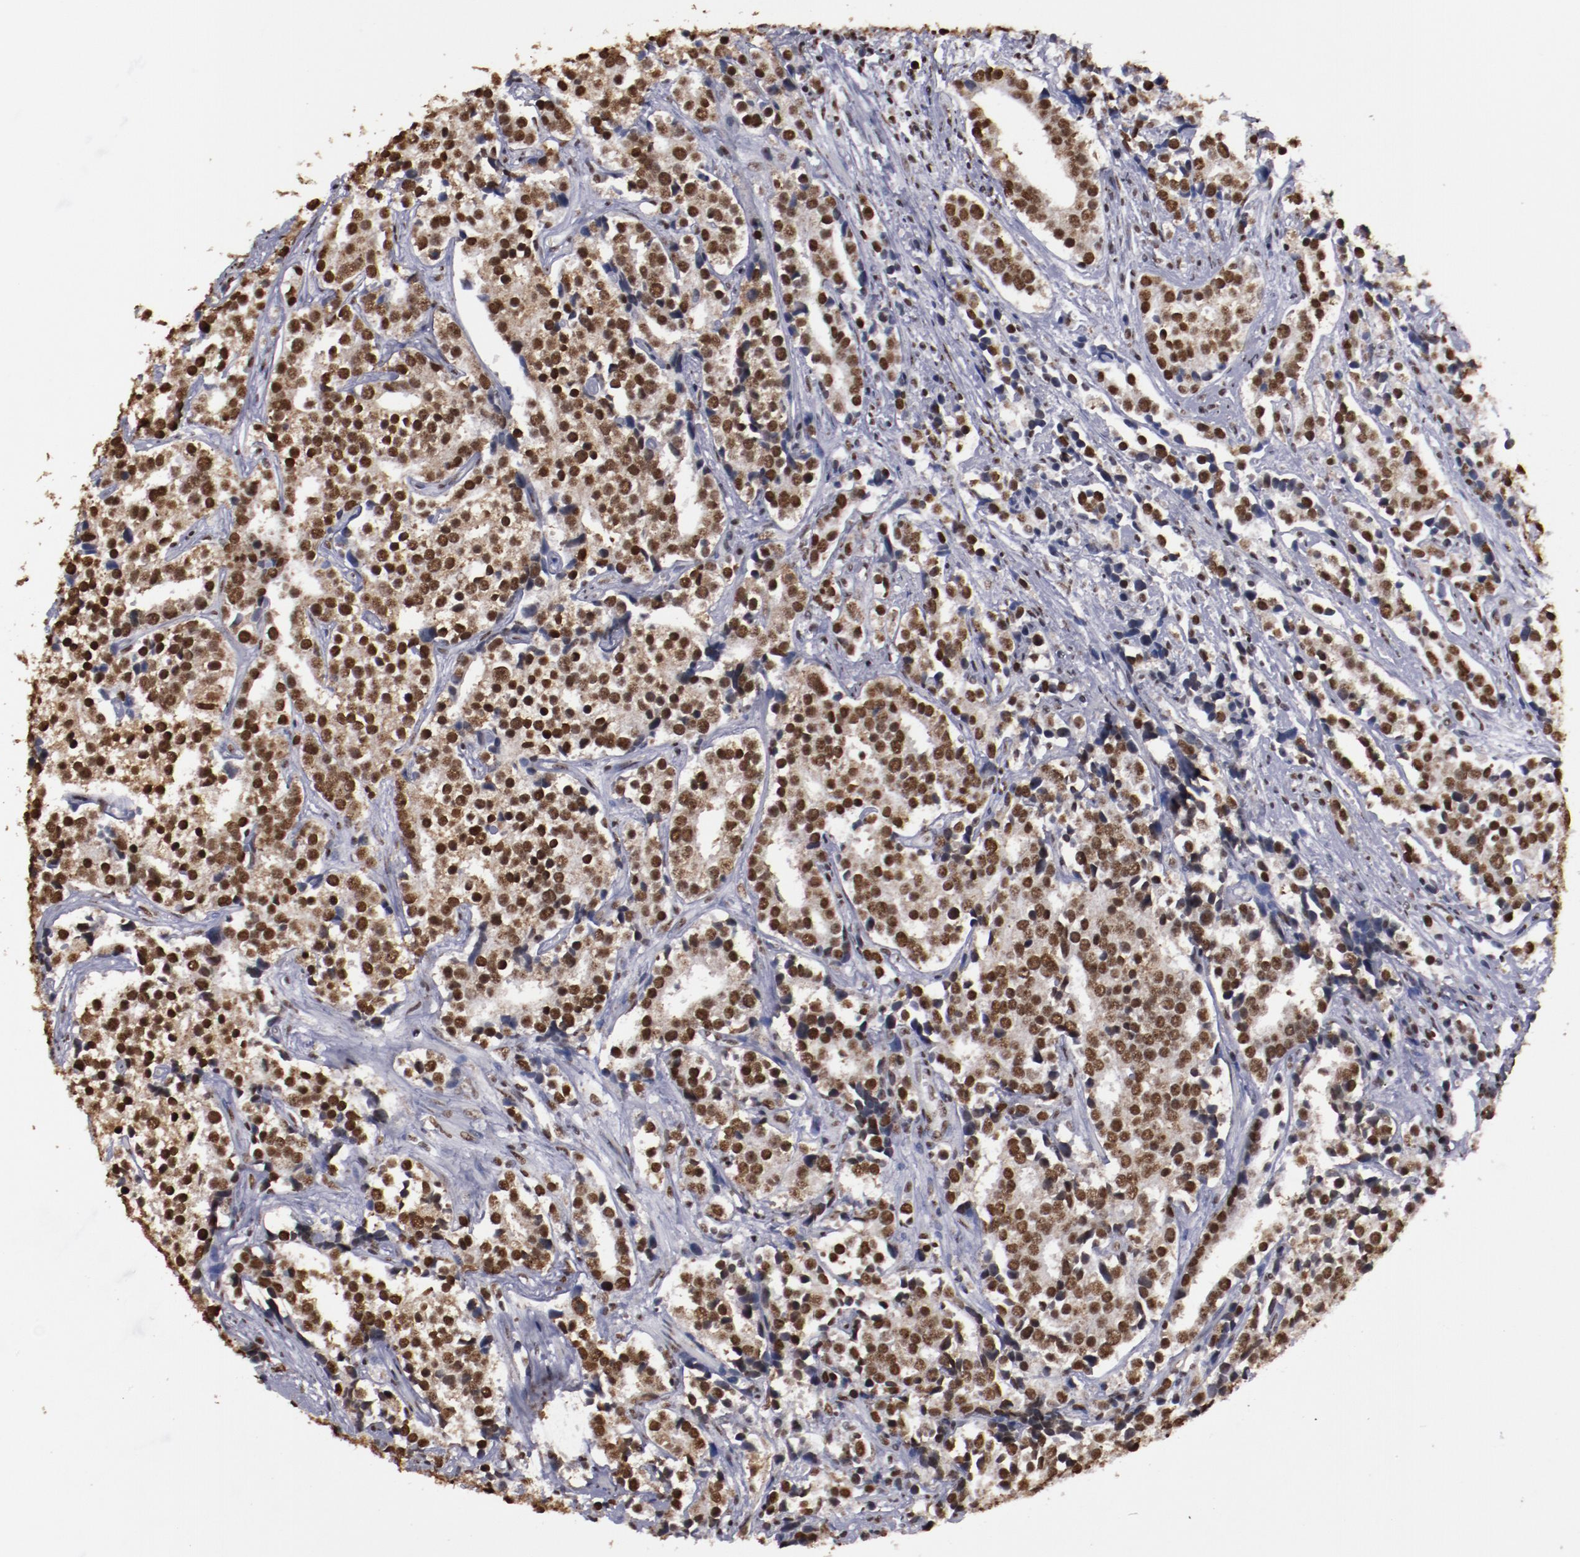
{"staining": {"intensity": "strong", "quantity": ">75%", "location": "nuclear"}, "tissue": "prostate cancer", "cell_type": "Tumor cells", "image_type": "cancer", "snomed": [{"axis": "morphology", "description": "Adenocarcinoma, High grade"}, {"axis": "topography", "description": "Prostate"}], "caption": "Prostate cancer tissue shows strong nuclear staining in approximately >75% of tumor cells, visualized by immunohistochemistry.", "gene": "HNRNPA2B1", "patient": {"sex": "male", "age": 71}}